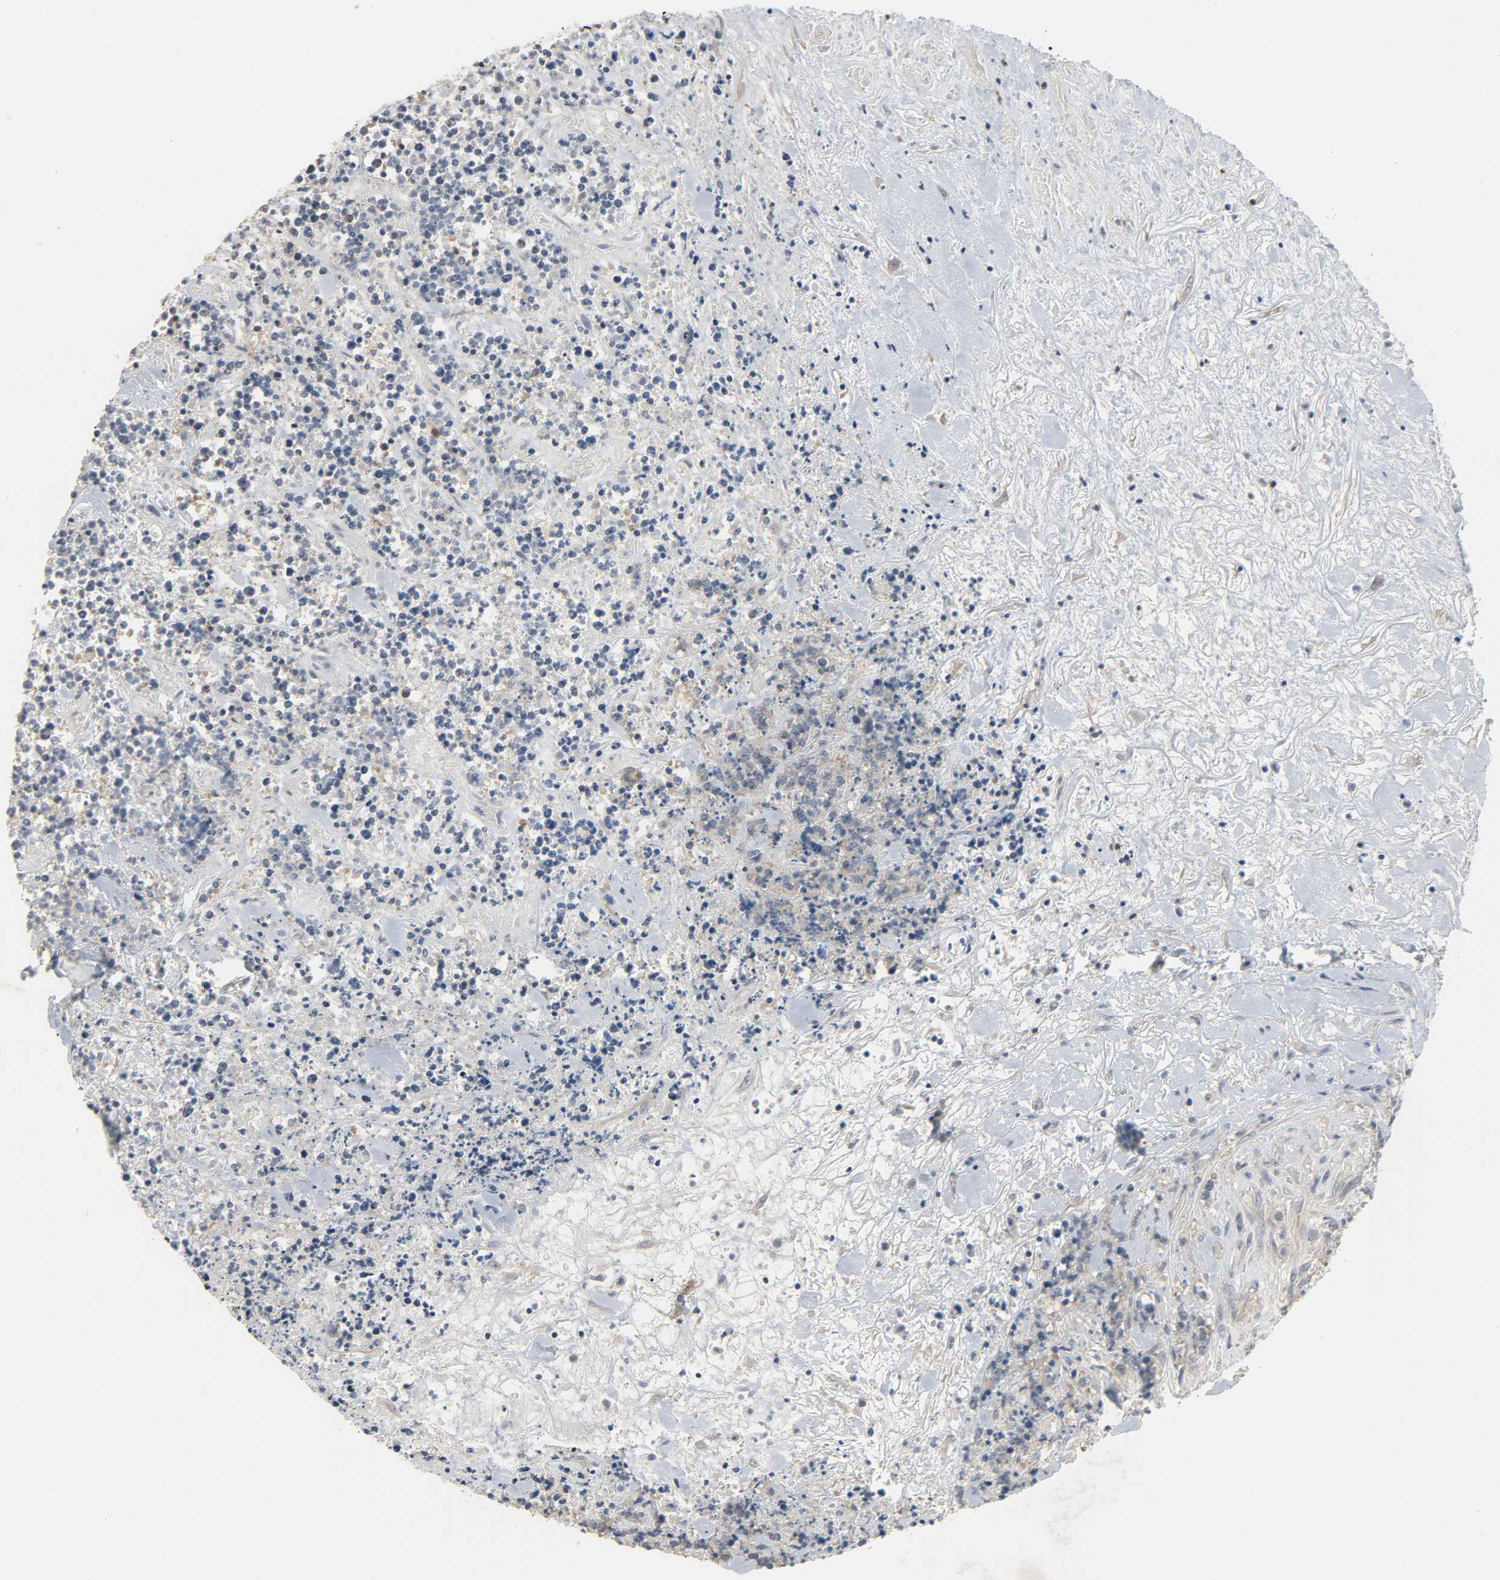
{"staining": {"intensity": "weak", "quantity": "25%-75%", "location": "cytoplasmic/membranous"}, "tissue": "lymphoma", "cell_type": "Tumor cells", "image_type": "cancer", "snomed": [{"axis": "morphology", "description": "Malignant lymphoma, non-Hodgkin's type, High grade"}, {"axis": "topography", "description": "Soft tissue"}], "caption": "Protein expression analysis of lymphoma demonstrates weak cytoplasmic/membranous expression in approximately 25%-75% of tumor cells.", "gene": "CD4", "patient": {"sex": "male", "age": 18}}